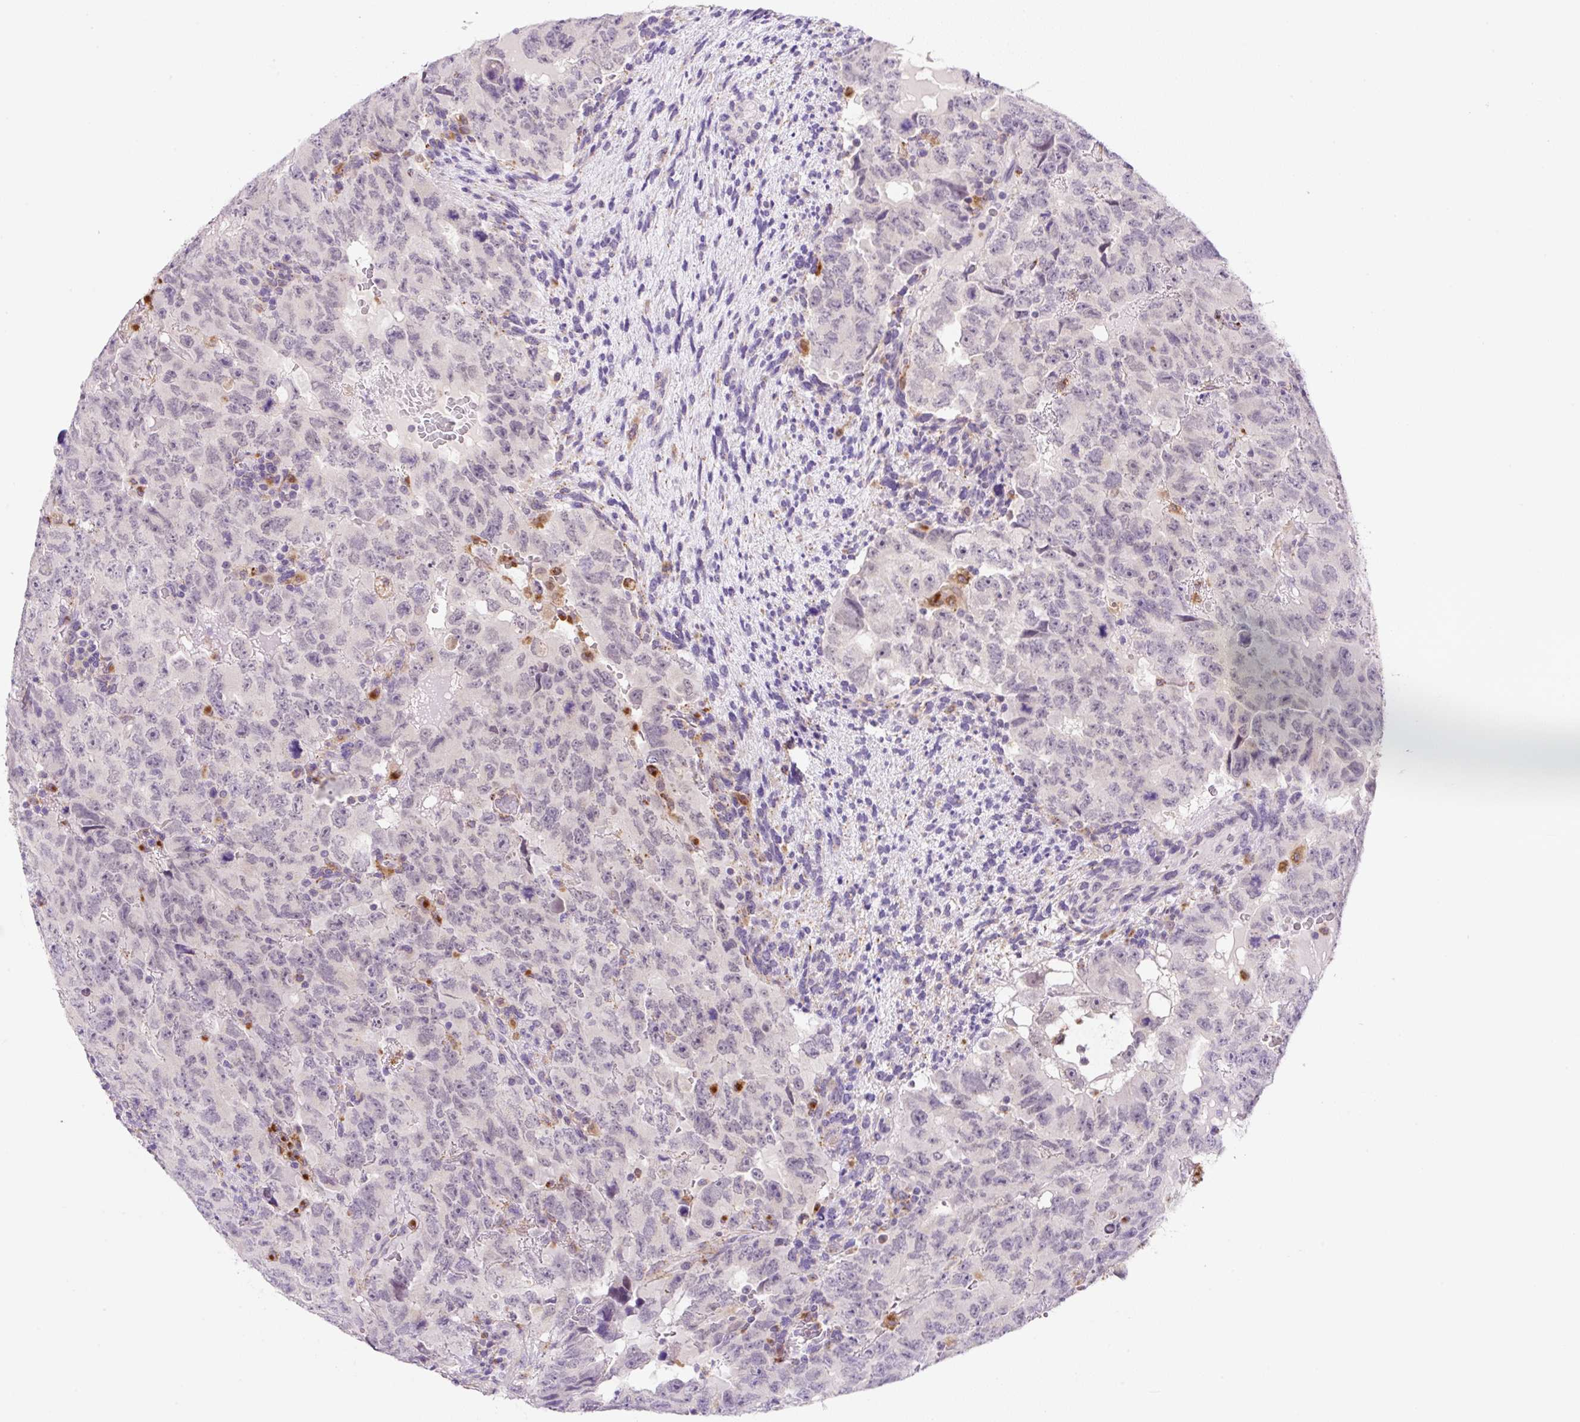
{"staining": {"intensity": "negative", "quantity": "none", "location": "none"}, "tissue": "testis cancer", "cell_type": "Tumor cells", "image_type": "cancer", "snomed": [{"axis": "morphology", "description": "Carcinoma, Embryonal, NOS"}, {"axis": "topography", "description": "Testis"}], "caption": "DAB (3,3'-diaminobenzidine) immunohistochemical staining of testis embryonal carcinoma reveals no significant expression in tumor cells. Brightfield microscopy of immunohistochemistry (IHC) stained with DAB (brown) and hematoxylin (blue), captured at high magnification.", "gene": "CEBPZOS", "patient": {"sex": "male", "age": 24}}